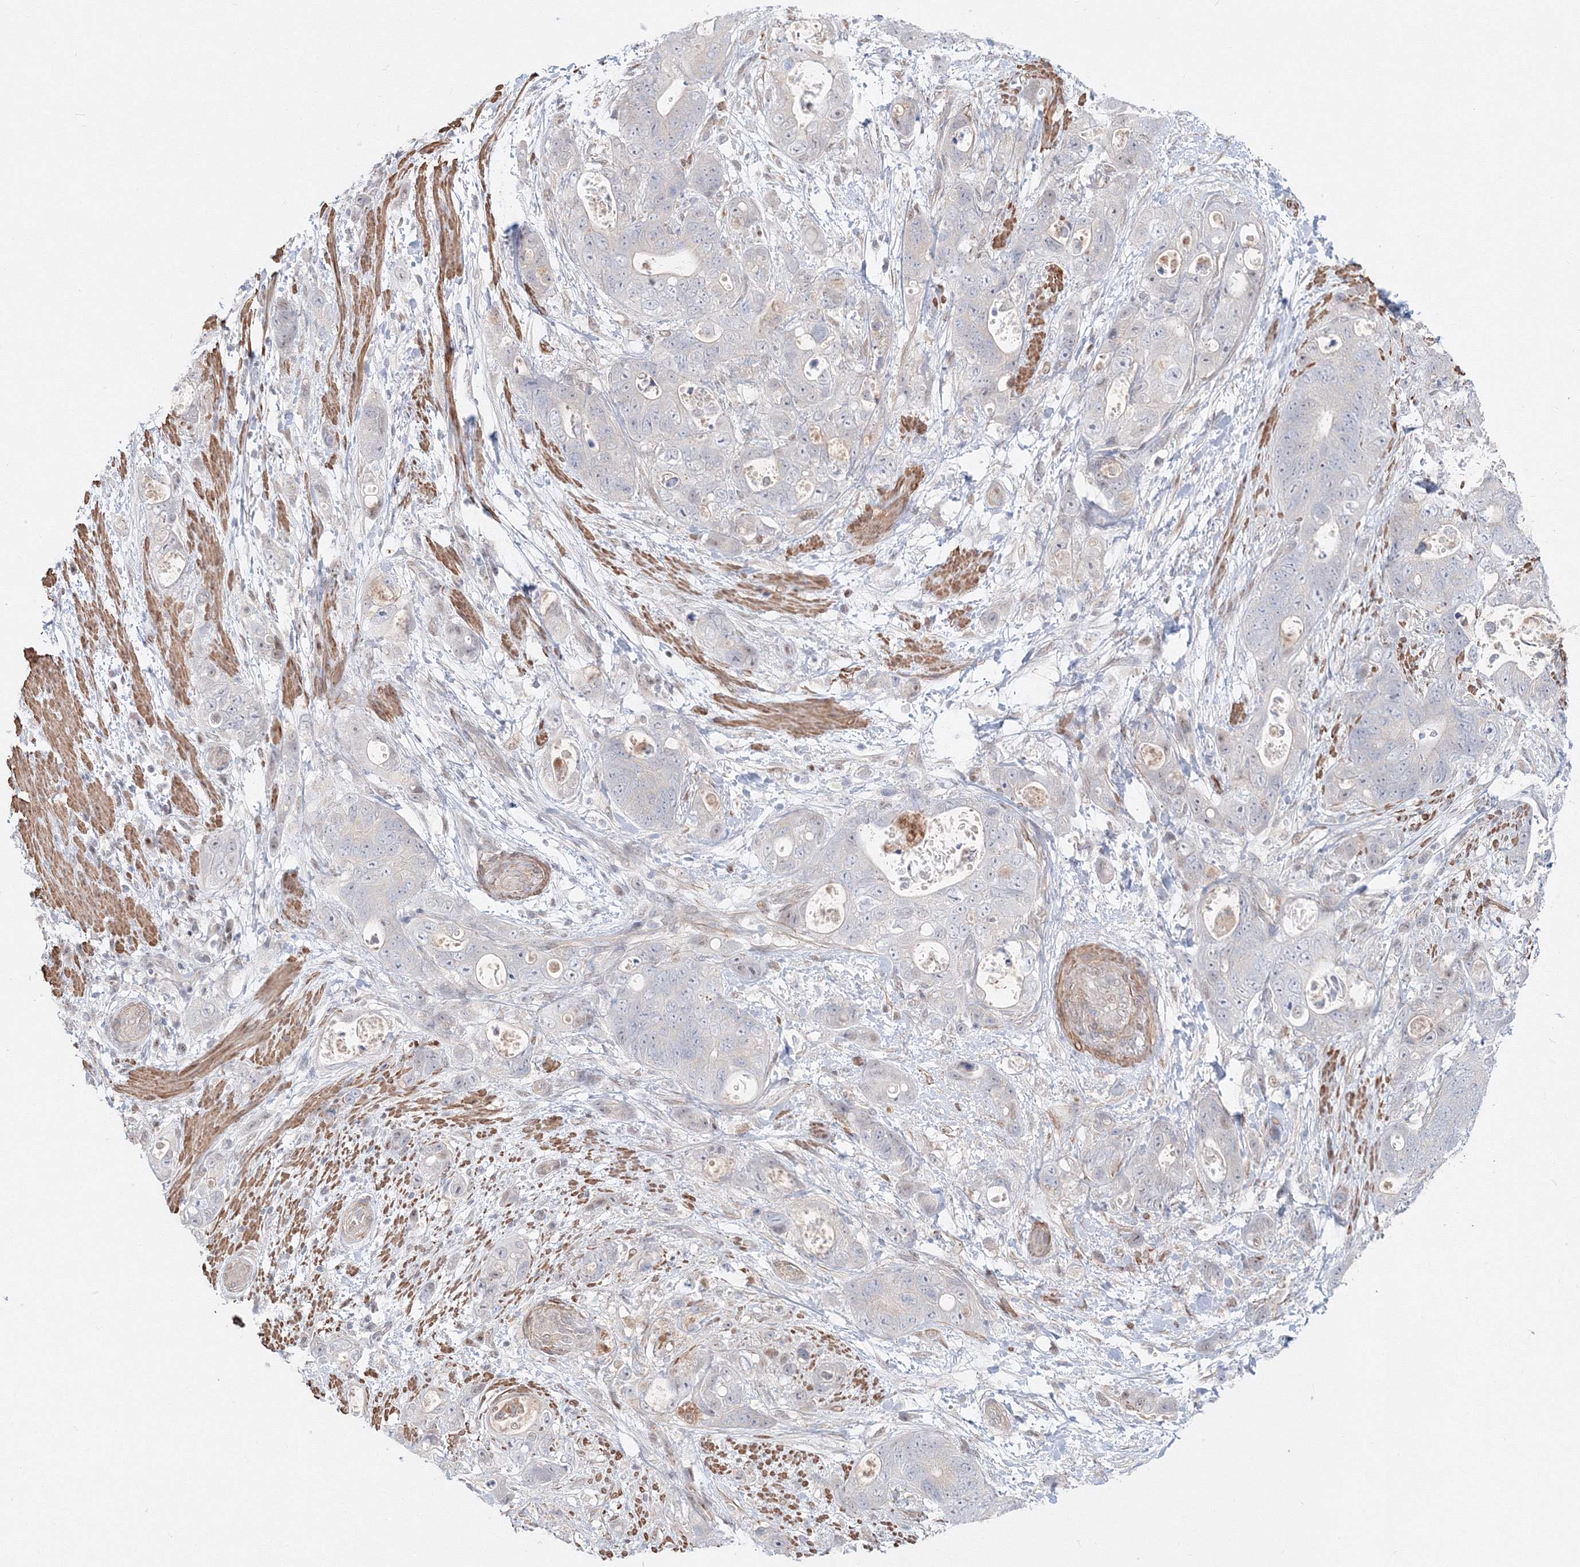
{"staining": {"intensity": "negative", "quantity": "none", "location": "none"}, "tissue": "stomach cancer", "cell_type": "Tumor cells", "image_type": "cancer", "snomed": [{"axis": "morphology", "description": "Adenocarcinoma, NOS"}, {"axis": "topography", "description": "Stomach"}], "caption": "Tumor cells show no significant staining in stomach cancer (adenocarcinoma).", "gene": "ARHGAP21", "patient": {"sex": "female", "age": 89}}